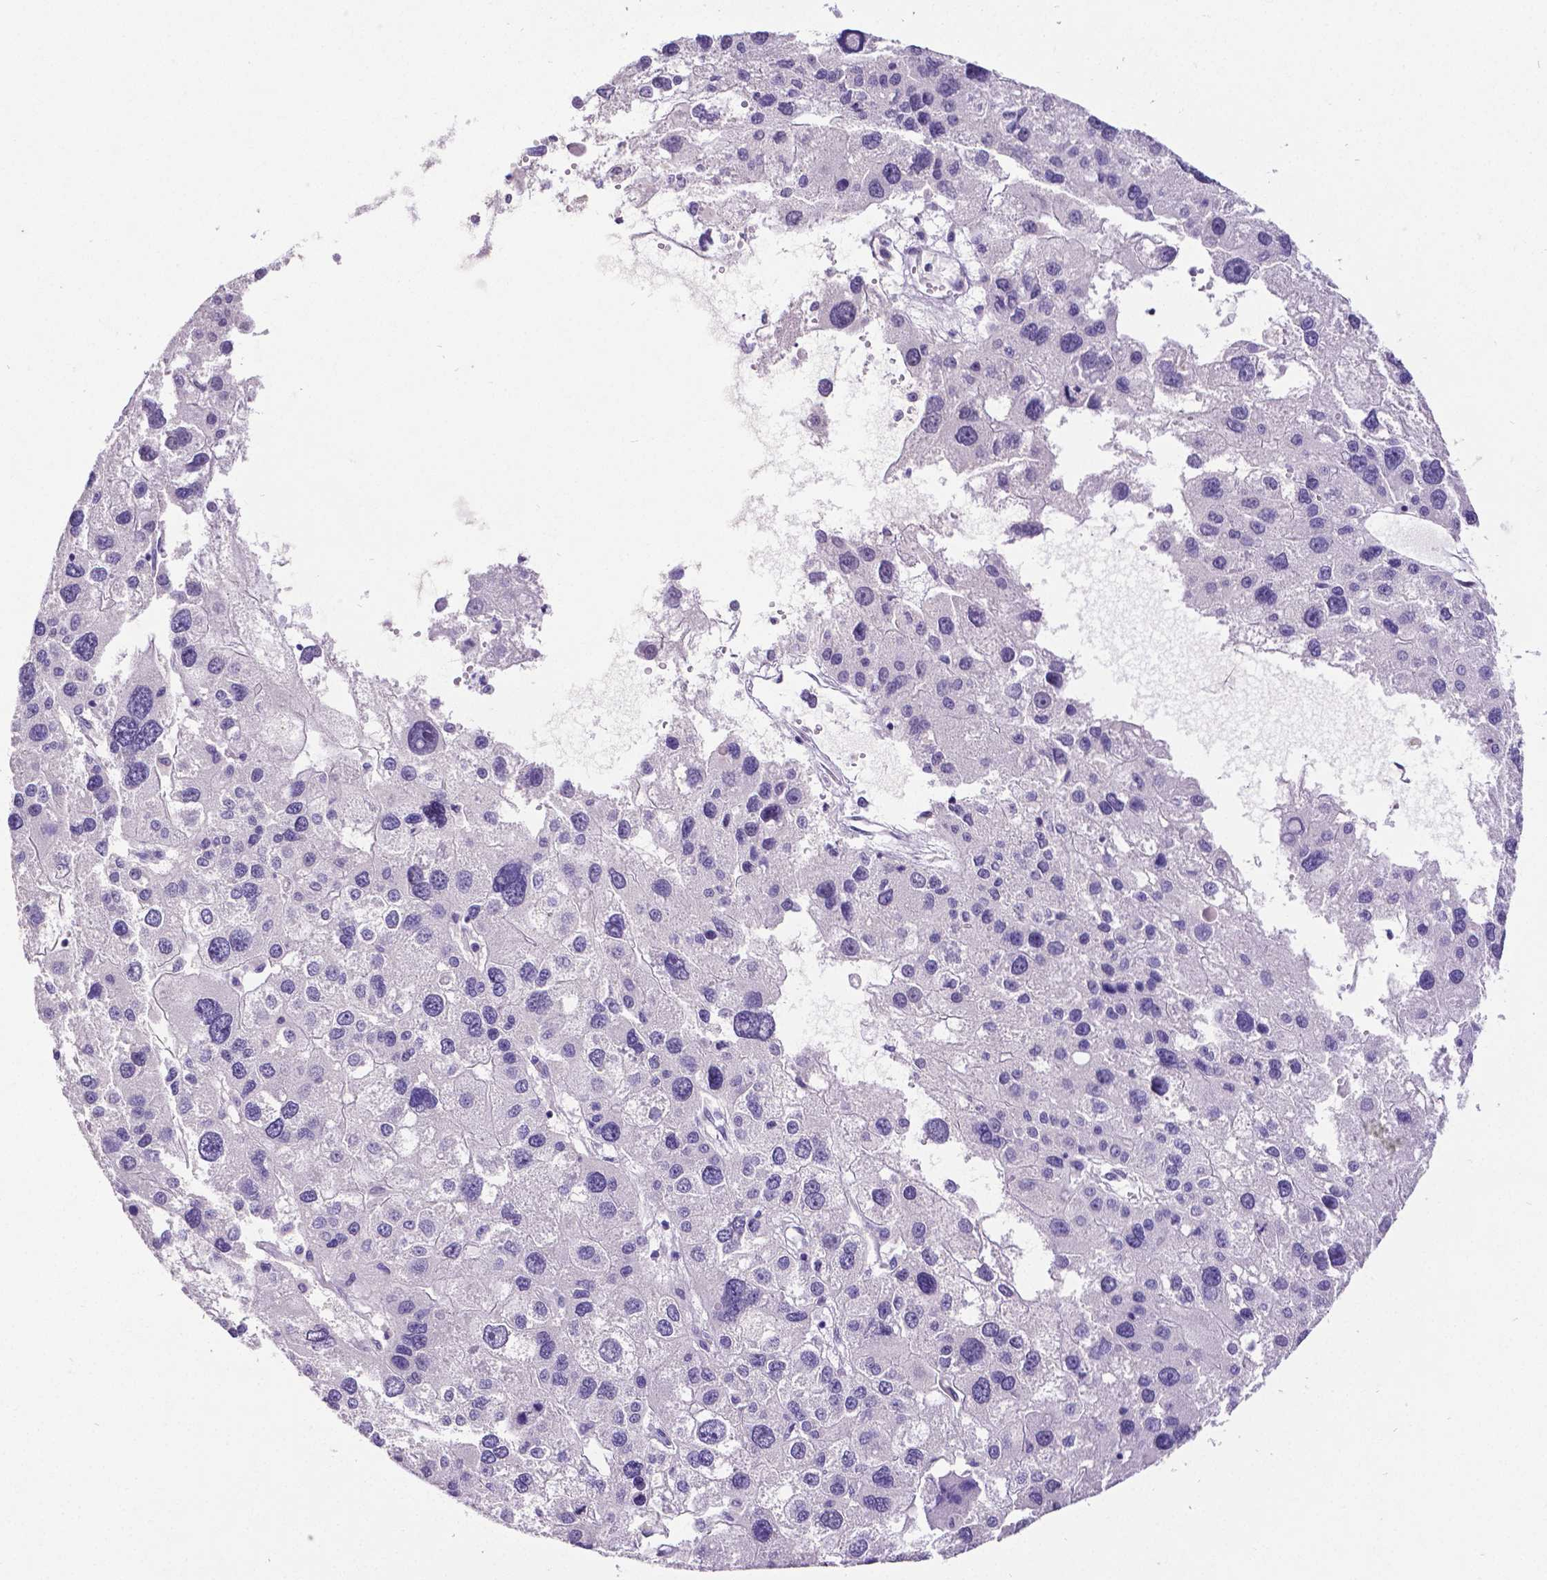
{"staining": {"intensity": "negative", "quantity": "none", "location": "none"}, "tissue": "liver cancer", "cell_type": "Tumor cells", "image_type": "cancer", "snomed": [{"axis": "morphology", "description": "Carcinoma, Hepatocellular, NOS"}, {"axis": "topography", "description": "Liver"}], "caption": "This is an immunohistochemistry photomicrograph of hepatocellular carcinoma (liver). There is no positivity in tumor cells.", "gene": "SATB2", "patient": {"sex": "male", "age": 73}}